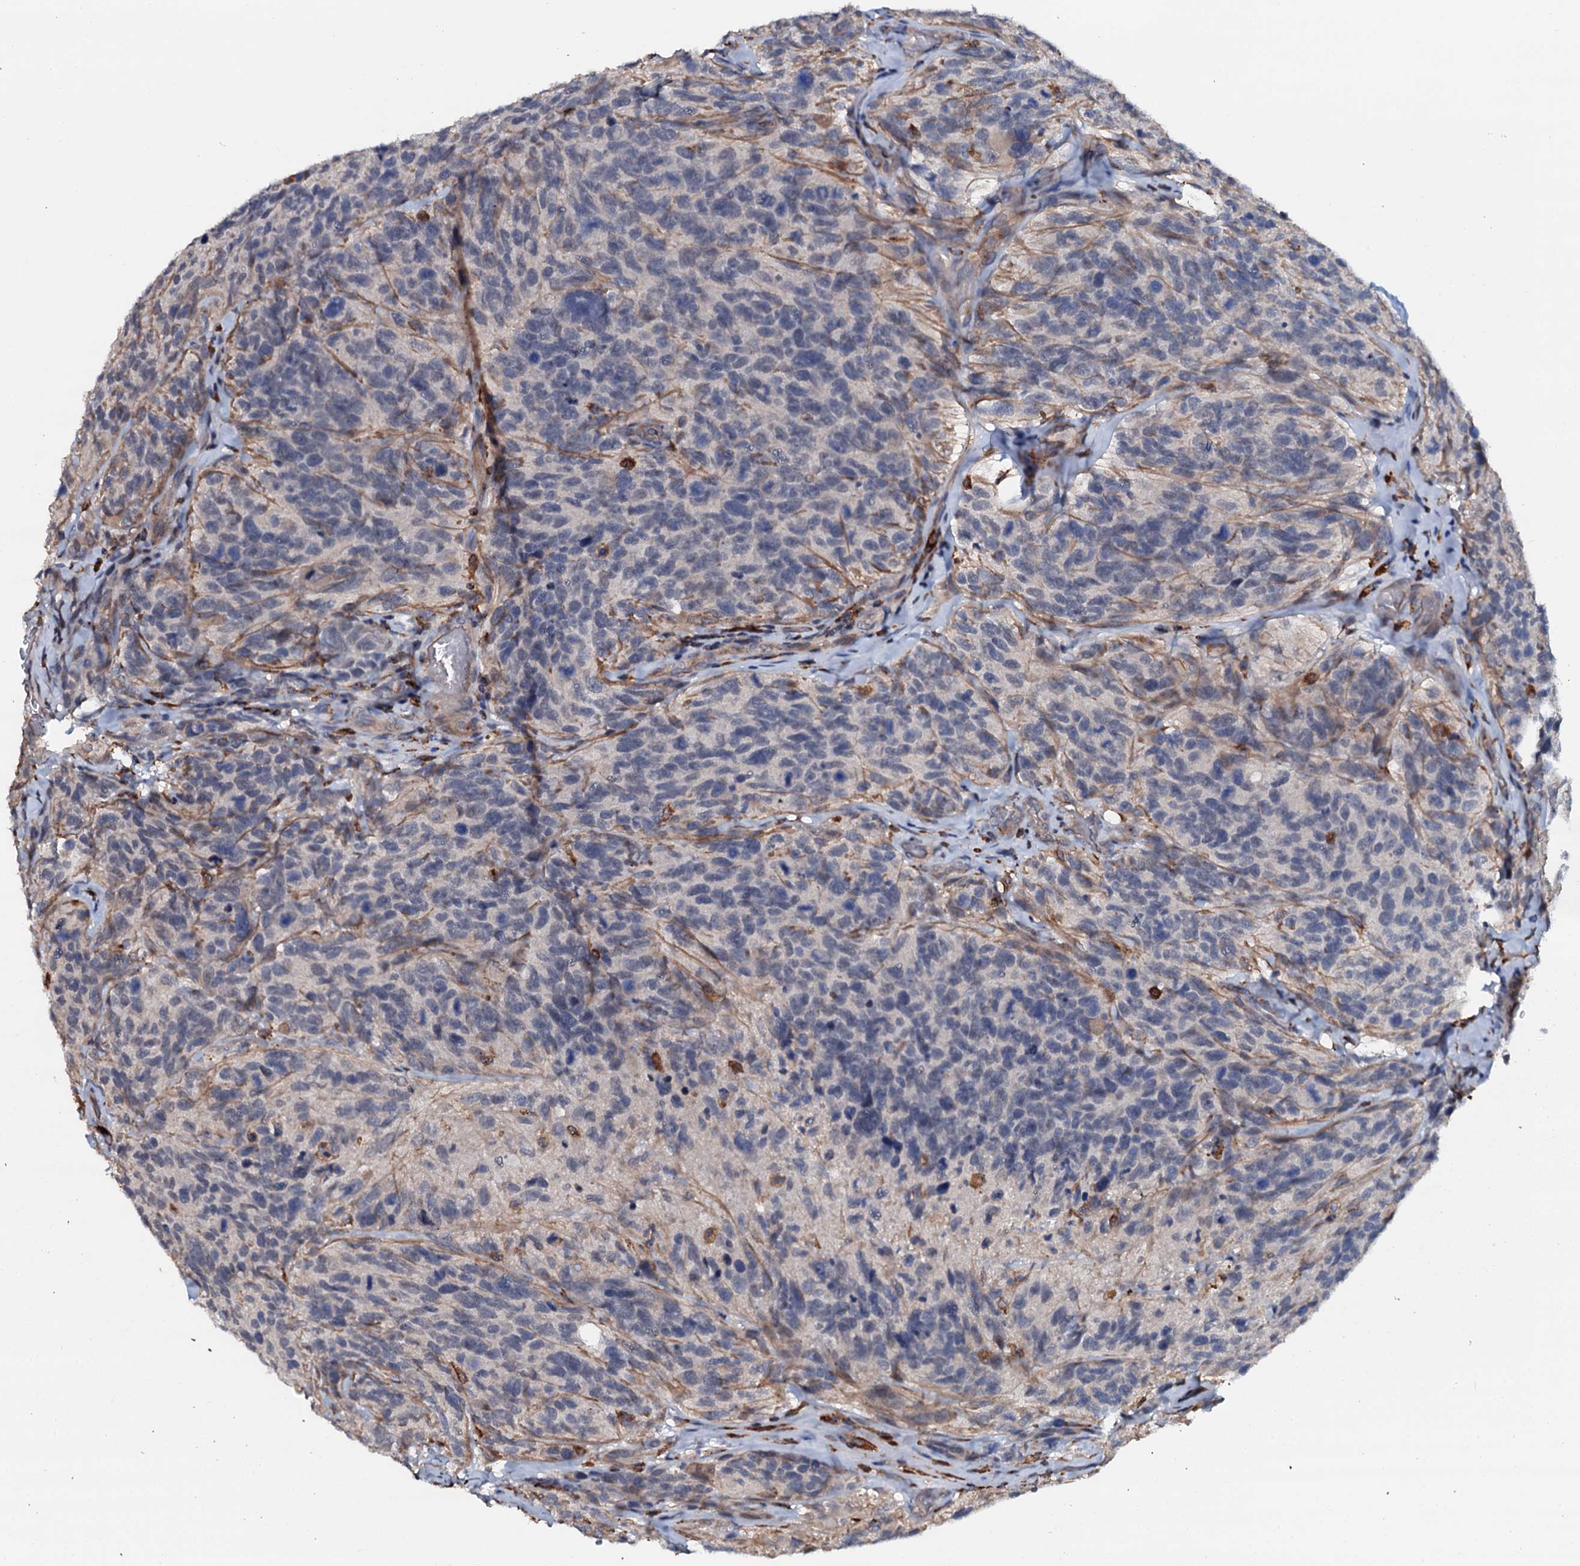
{"staining": {"intensity": "negative", "quantity": "none", "location": "none"}, "tissue": "glioma", "cell_type": "Tumor cells", "image_type": "cancer", "snomed": [{"axis": "morphology", "description": "Glioma, malignant, High grade"}, {"axis": "topography", "description": "Brain"}], "caption": "Tumor cells show no significant protein expression in malignant glioma (high-grade).", "gene": "VAMP8", "patient": {"sex": "male", "age": 69}}